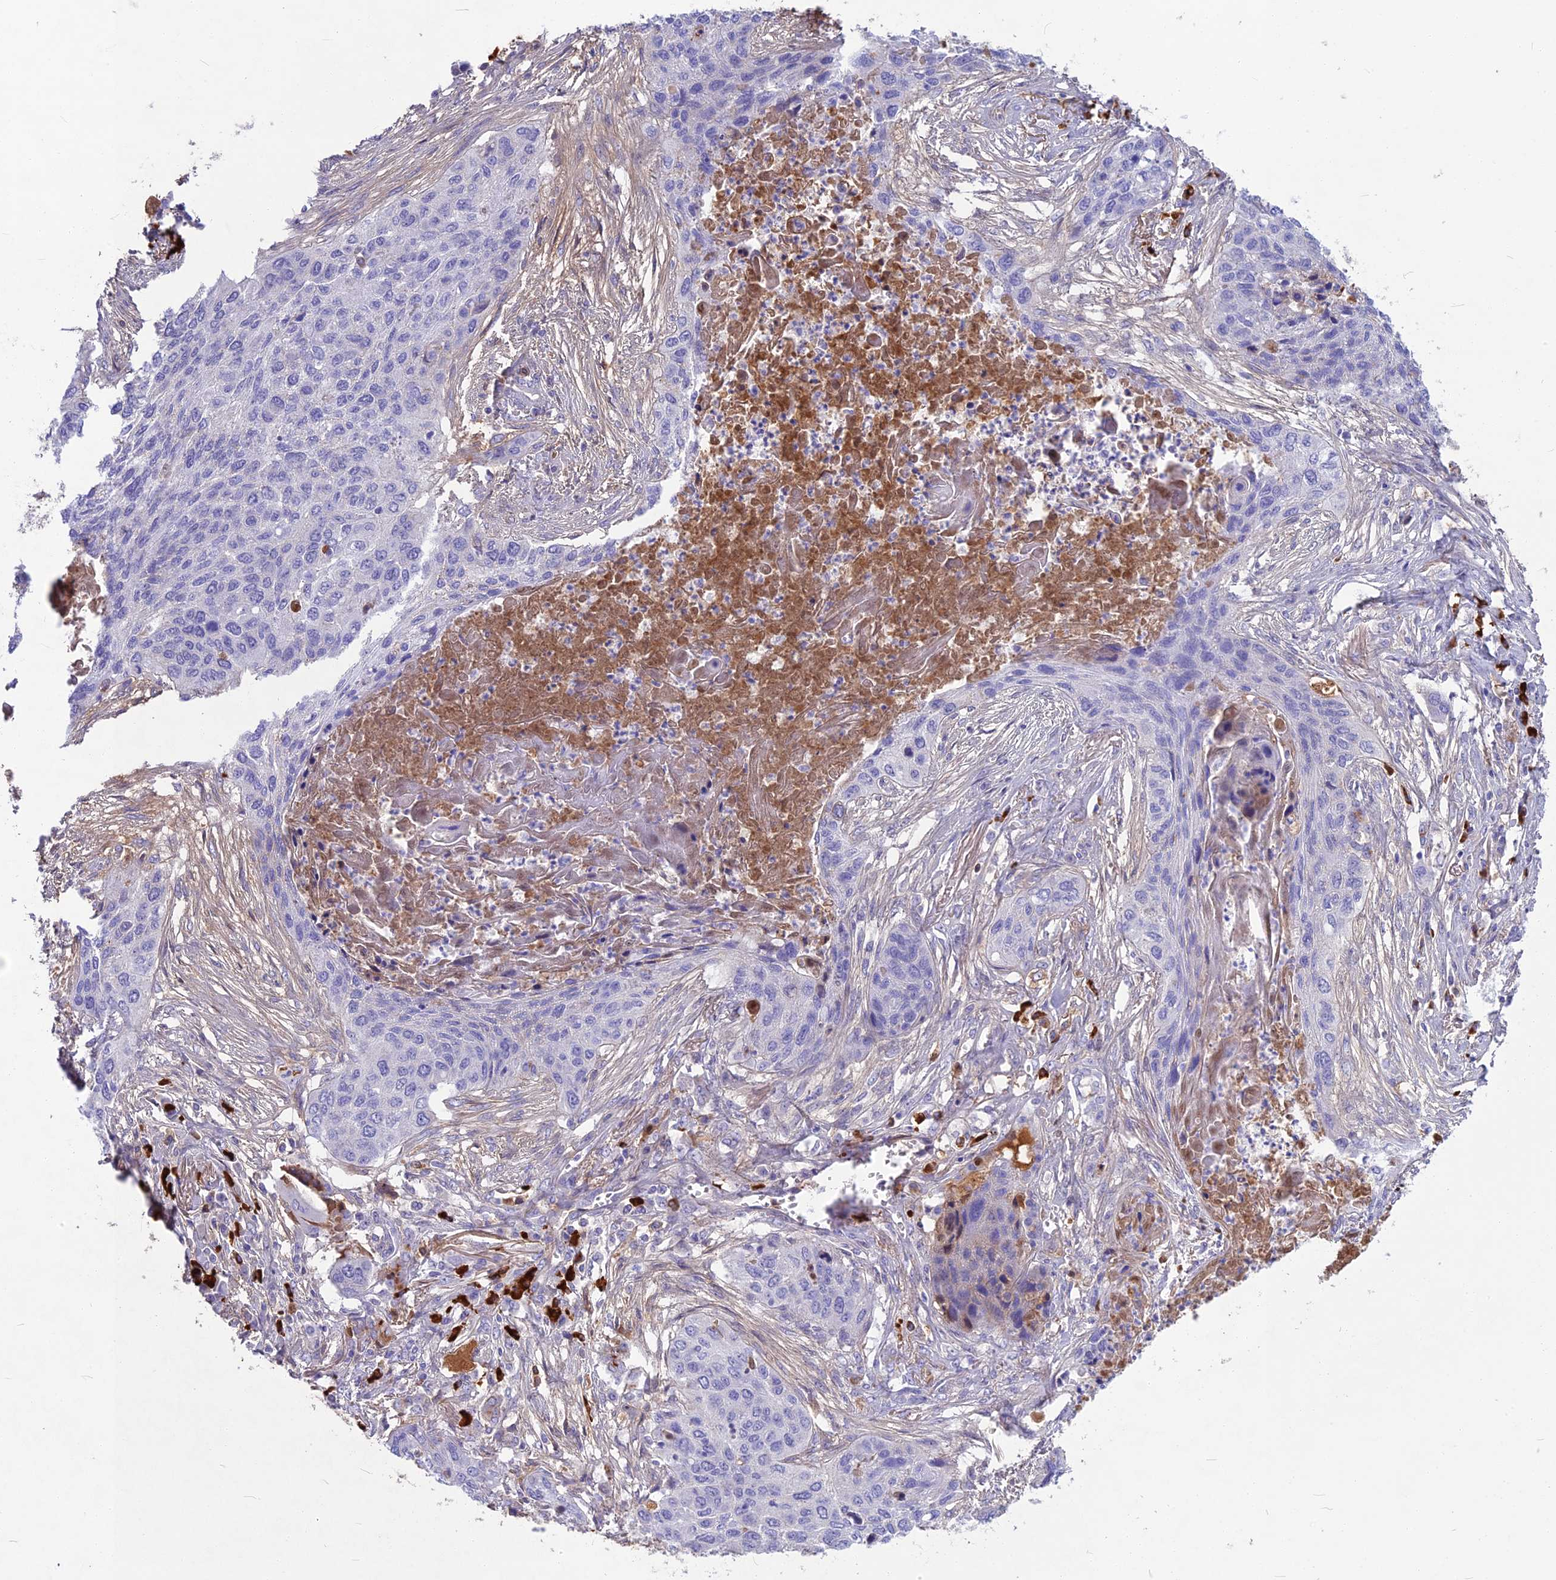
{"staining": {"intensity": "negative", "quantity": "none", "location": "none"}, "tissue": "lung cancer", "cell_type": "Tumor cells", "image_type": "cancer", "snomed": [{"axis": "morphology", "description": "Squamous cell carcinoma, NOS"}, {"axis": "topography", "description": "Lung"}], "caption": "IHC histopathology image of neoplastic tissue: lung squamous cell carcinoma stained with DAB demonstrates no significant protein positivity in tumor cells.", "gene": "SNAP91", "patient": {"sex": "female", "age": 63}}